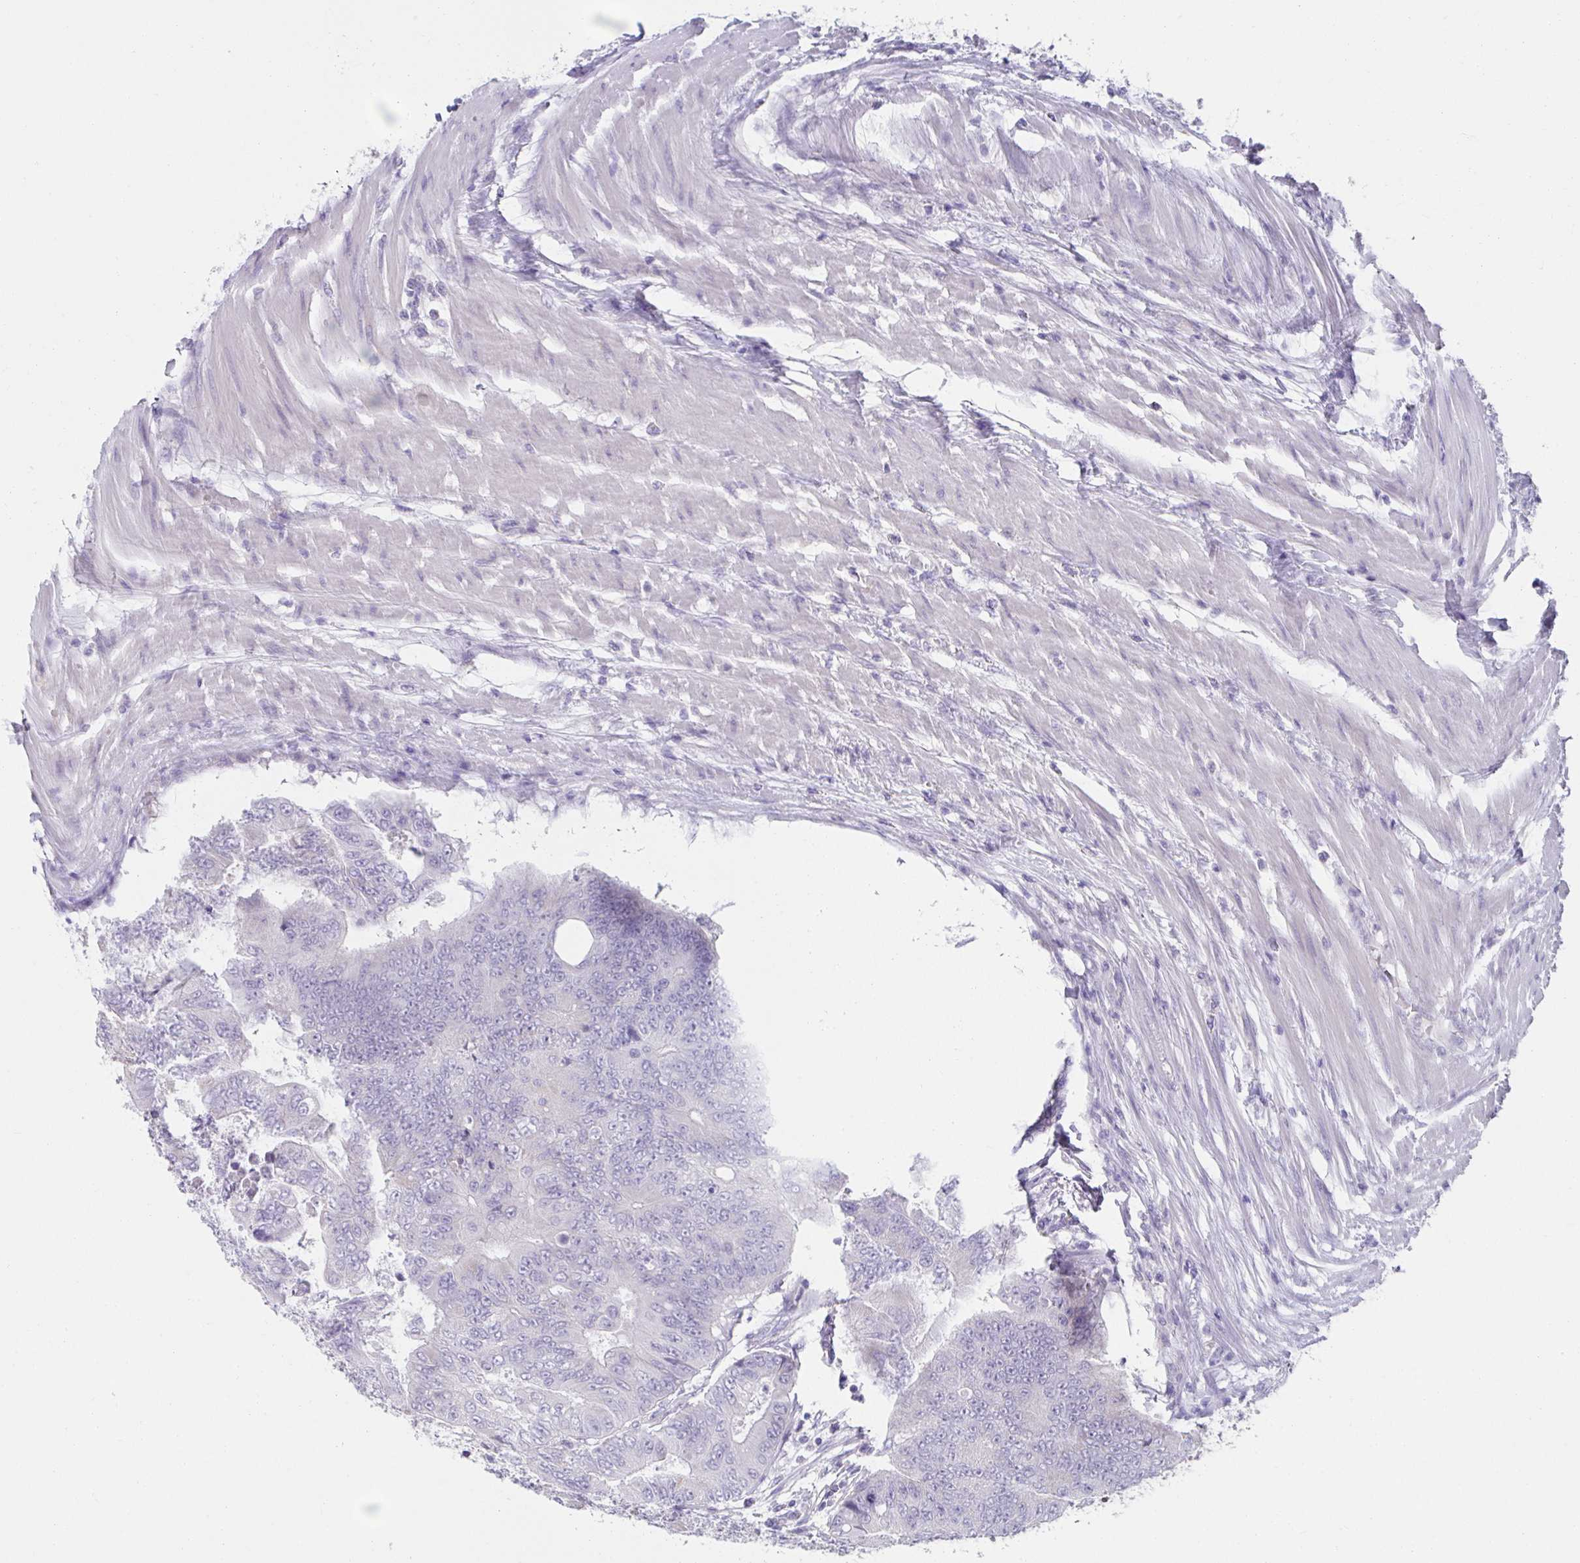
{"staining": {"intensity": "negative", "quantity": "none", "location": "none"}, "tissue": "colorectal cancer", "cell_type": "Tumor cells", "image_type": "cancer", "snomed": [{"axis": "morphology", "description": "Adenocarcinoma, NOS"}, {"axis": "topography", "description": "Colon"}], "caption": "IHC micrograph of human adenocarcinoma (colorectal) stained for a protein (brown), which shows no positivity in tumor cells.", "gene": "CXCR1", "patient": {"sex": "female", "age": 48}}